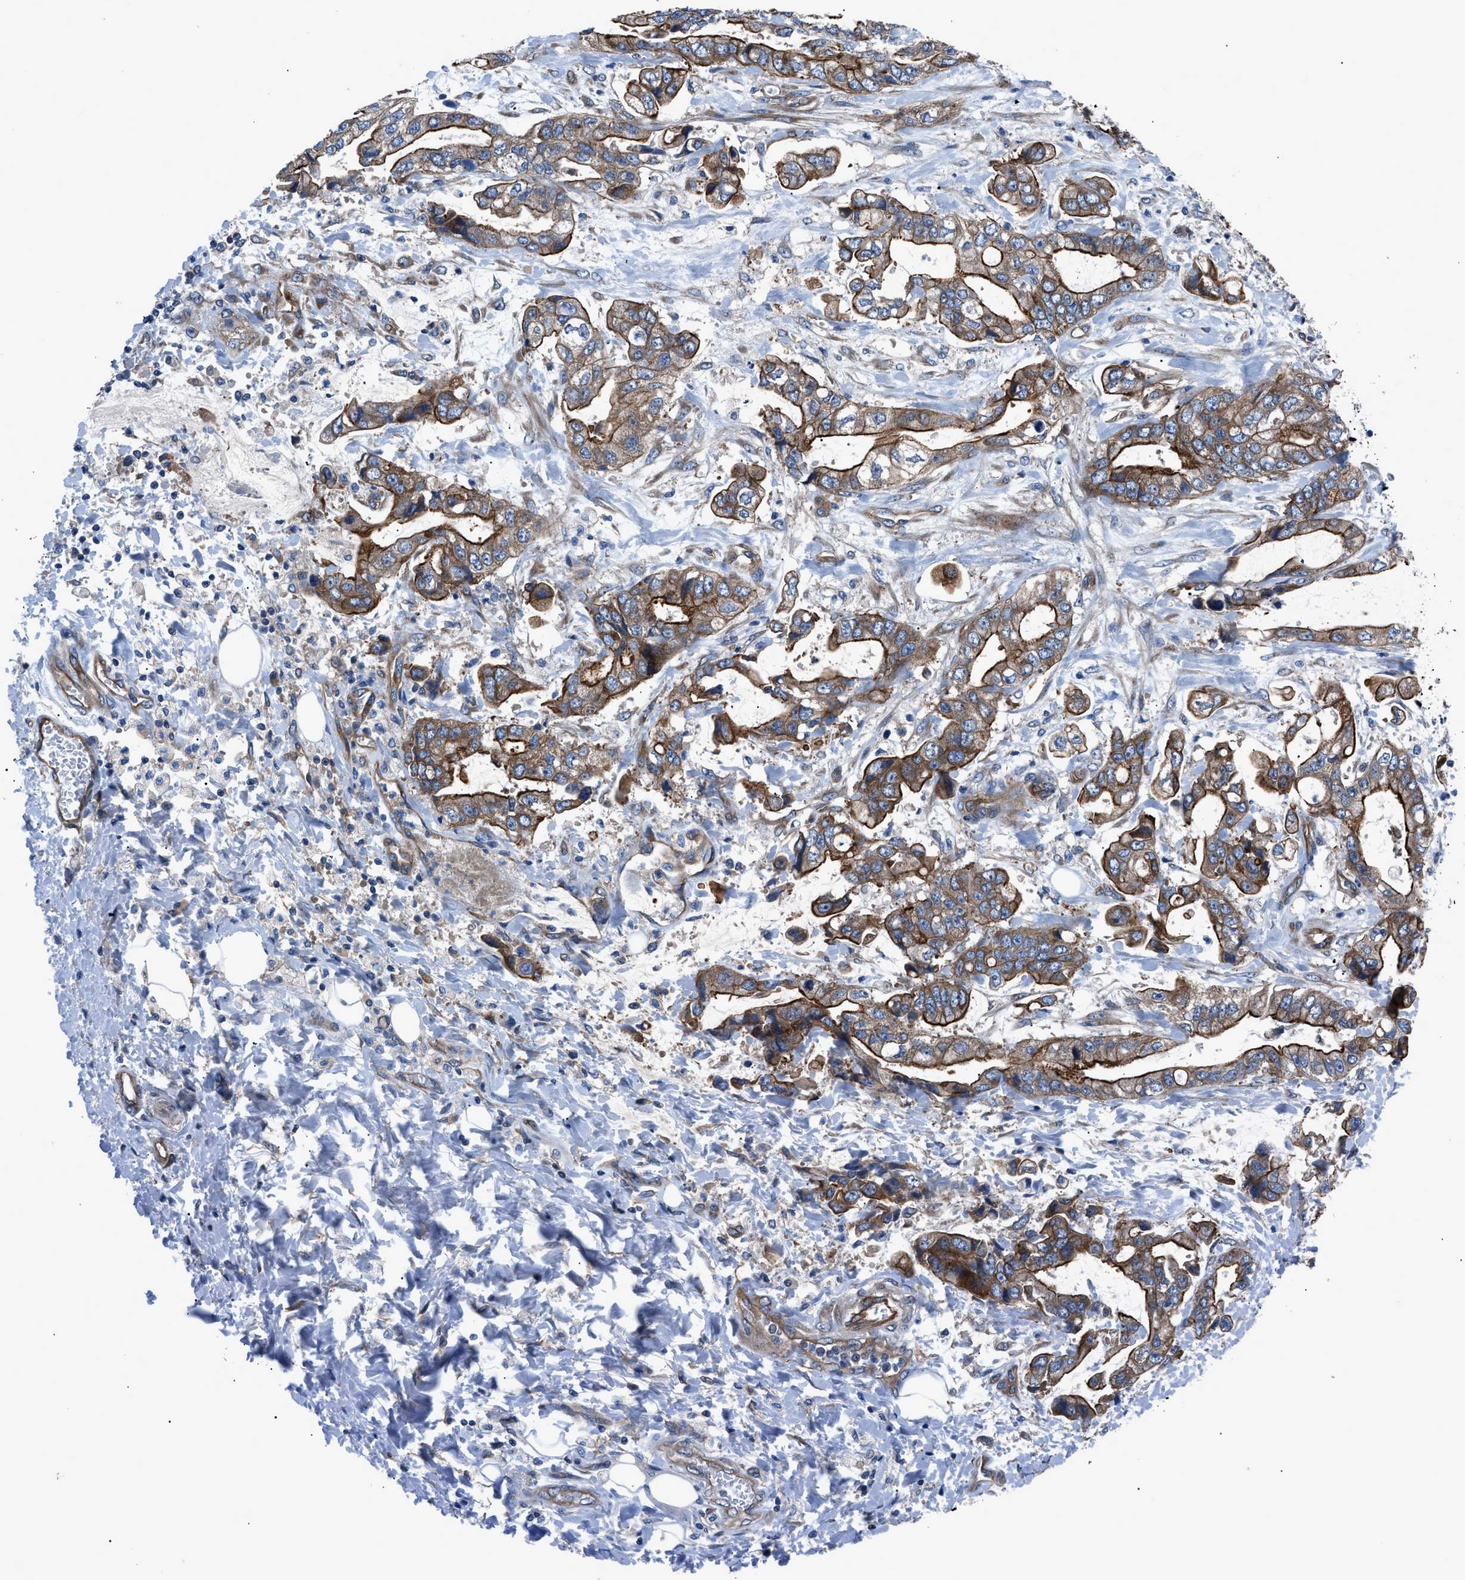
{"staining": {"intensity": "strong", "quantity": ">75%", "location": "cytoplasmic/membranous"}, "tissue": "stomach cancer", "cell_type": "Tumor cells", "image_type": "cancer", "snomed": [{"axis": "morphology", "description": "Normal tissue, NOS"}, {"axis": "morphology", "description": "Adenocarcinoma, NOS"}, {"axis": "topography", "description": "Stomach"}], "caption": "Immunohistochemistry staining of stomach cancer, which shows high levels of strong cytoplasmic/membranous positivity in about >75% of tumor cells indicating strong cytoplasmic/membranous protein staining. The staining was performed using DAB (brown) for protein detection and nuclei were counterstained in hematoxylin (blue).", "gene": "TRIP4", "patient": {"sex": "male", "age": 62}}